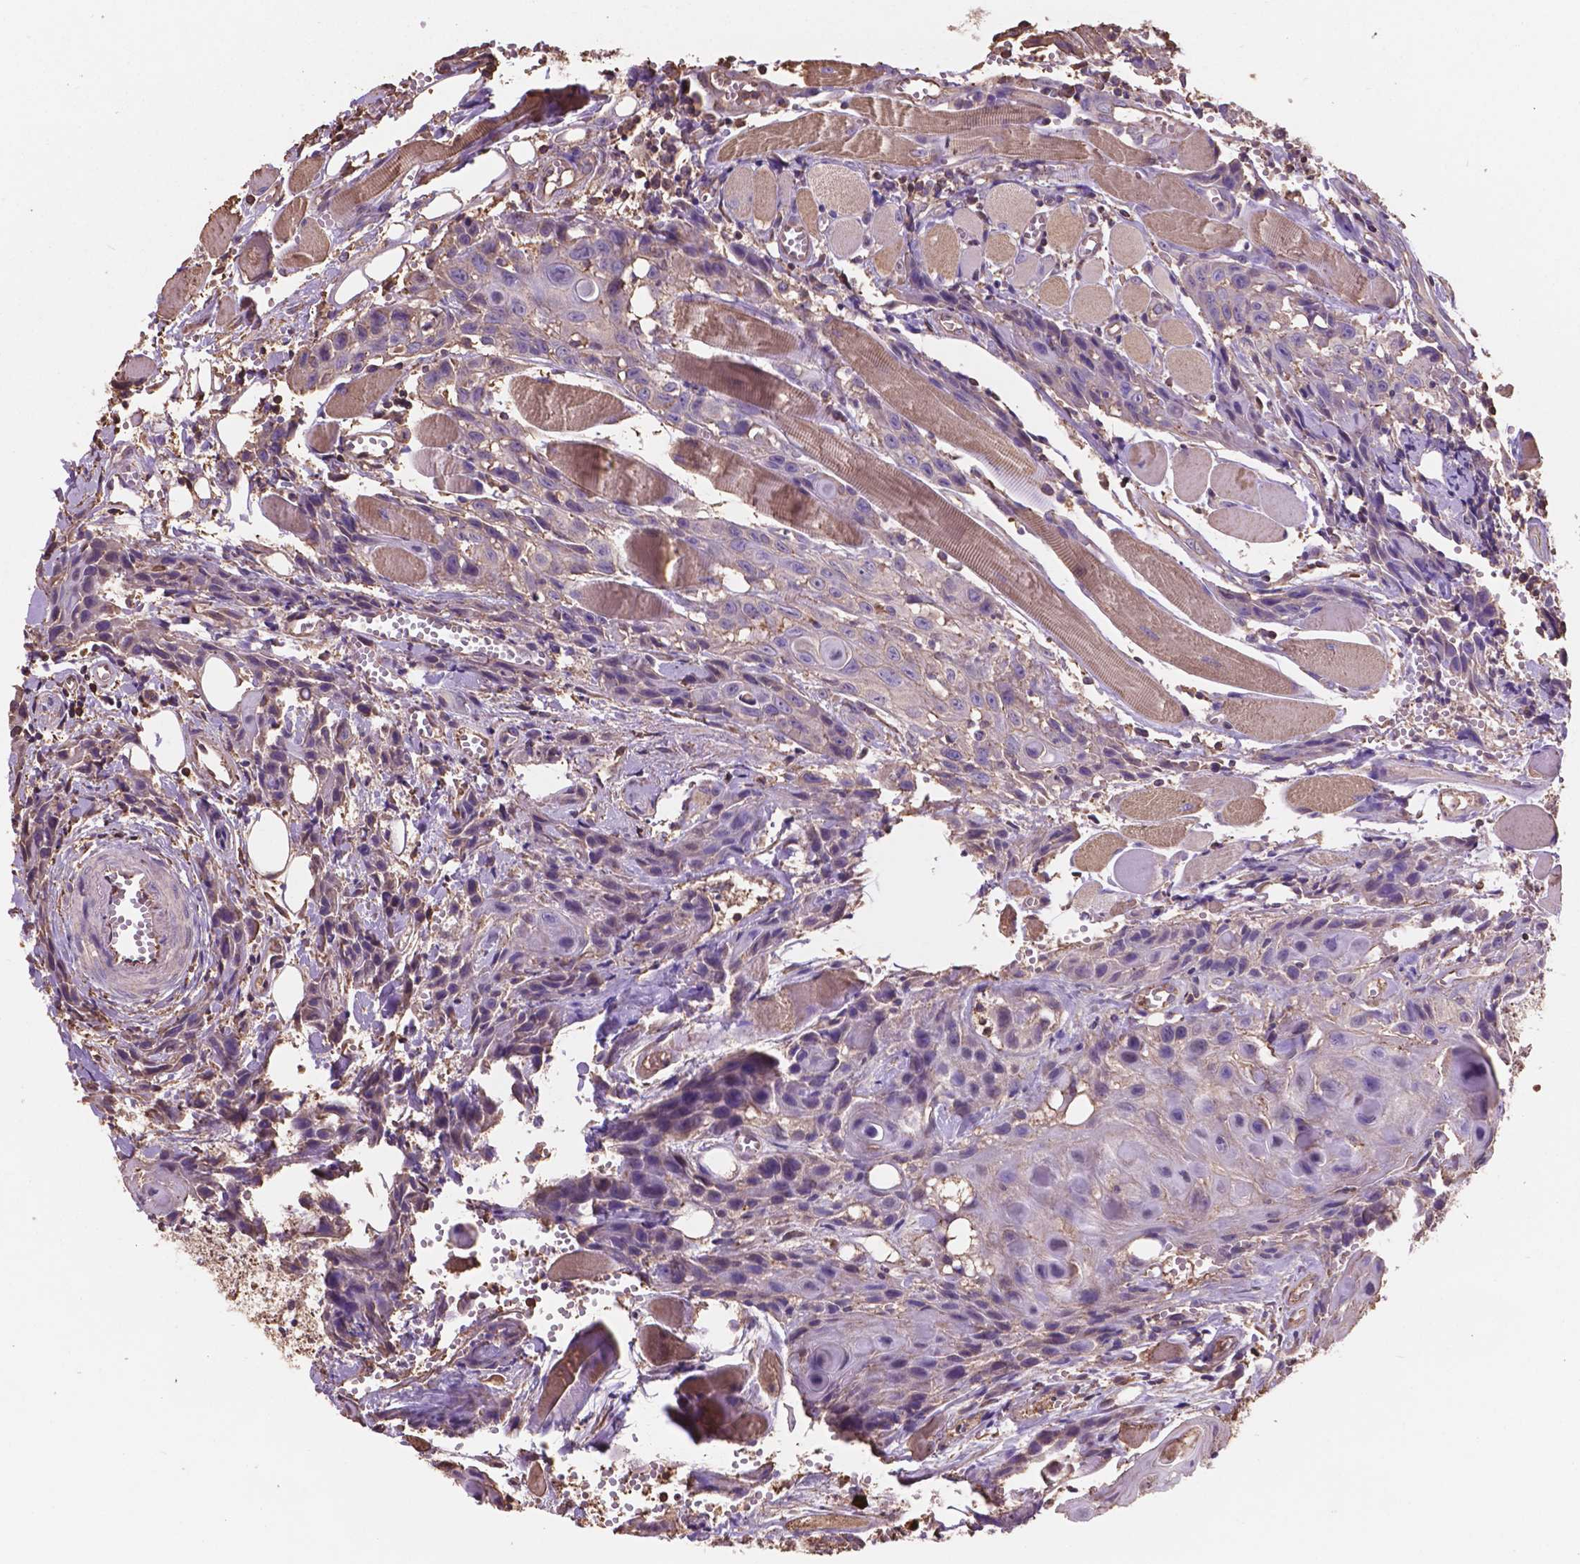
{"staining": {"intensity": "weak", "quantity": "25%-75%", "location": "cytoplasmic/membranous"}, "tissue": "head and neck cancer", "cell_type": "Tumor cells", "image_type": "cancer", "snomed": [{"axis": "morphology", "description": "Squamous cell carcinoma, NOS"}, {"axis": "topography", "description": "Oral tissue"}, {"axis": "topography", "description": "Head-Neck"}], "caption": "Head and neck squamous cell carcinoma stained for a protein (brown) reveals weak cytoplasmic/membranous positive expression in approximately 25%-75% of tumor cells.", "gene": "NIPA2", "patient": {"sex": "male", "age": 58}}